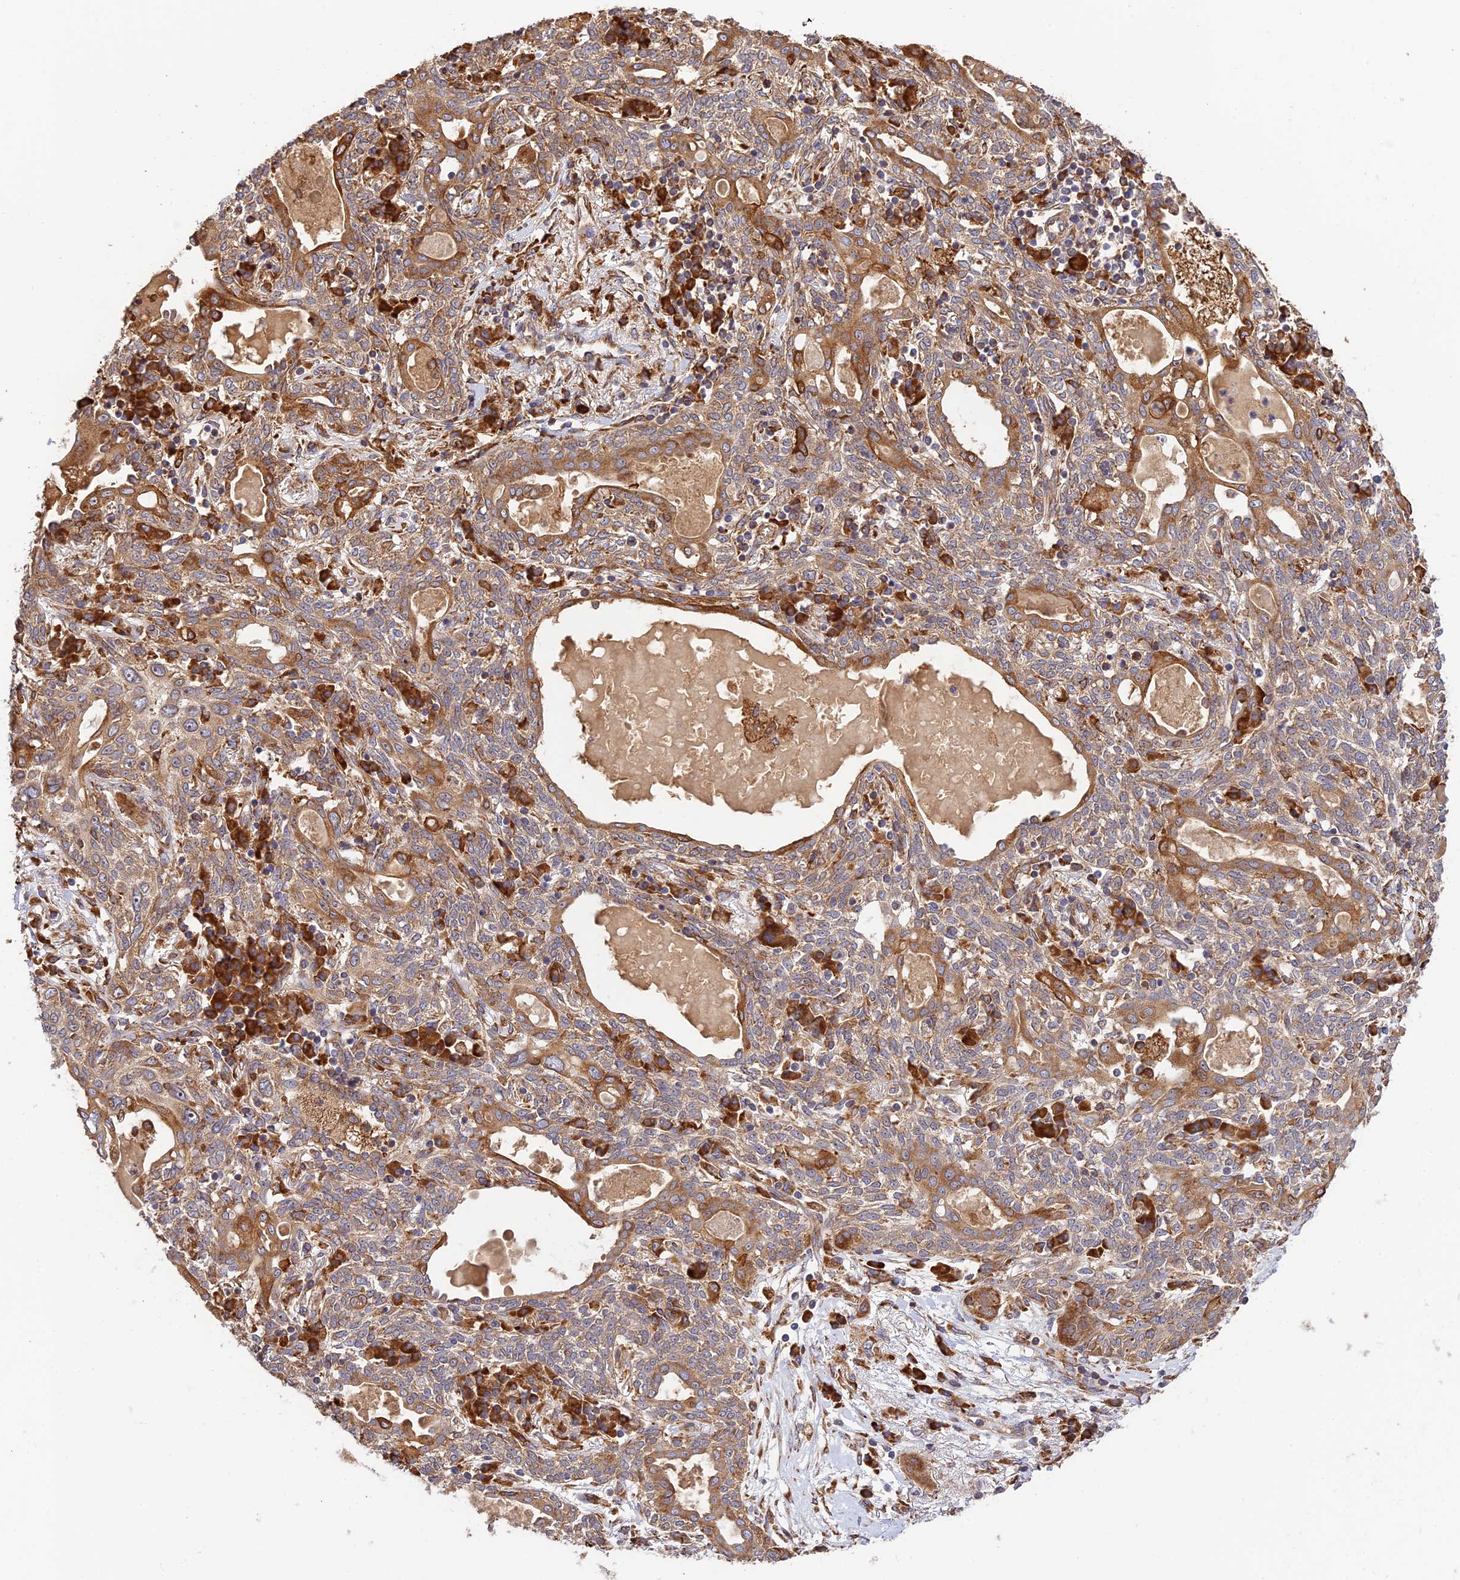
{"staining": {"intensity": "moderate", "quantity": ">75%", "location": "cytoplasmic/membranous"}, "tissue": "lung cancer", "cell_type": "Tumor cells", "image_type": "cancer", "snomed": [{"axis": "morphology", "description": "Squamous cell carcinoma, NOS"}, {"axis": "topography", "description": "Lung"}], "caption": "Lung cancer (squamous cell carcinoma) was stained to show a protein in brown. There is medium levels of moderate cytoplasmic/membranous positivity in approximately >75% of tumor cells.", "gene": "RPL5", "patient": {"sex": "female", "age": 70}}